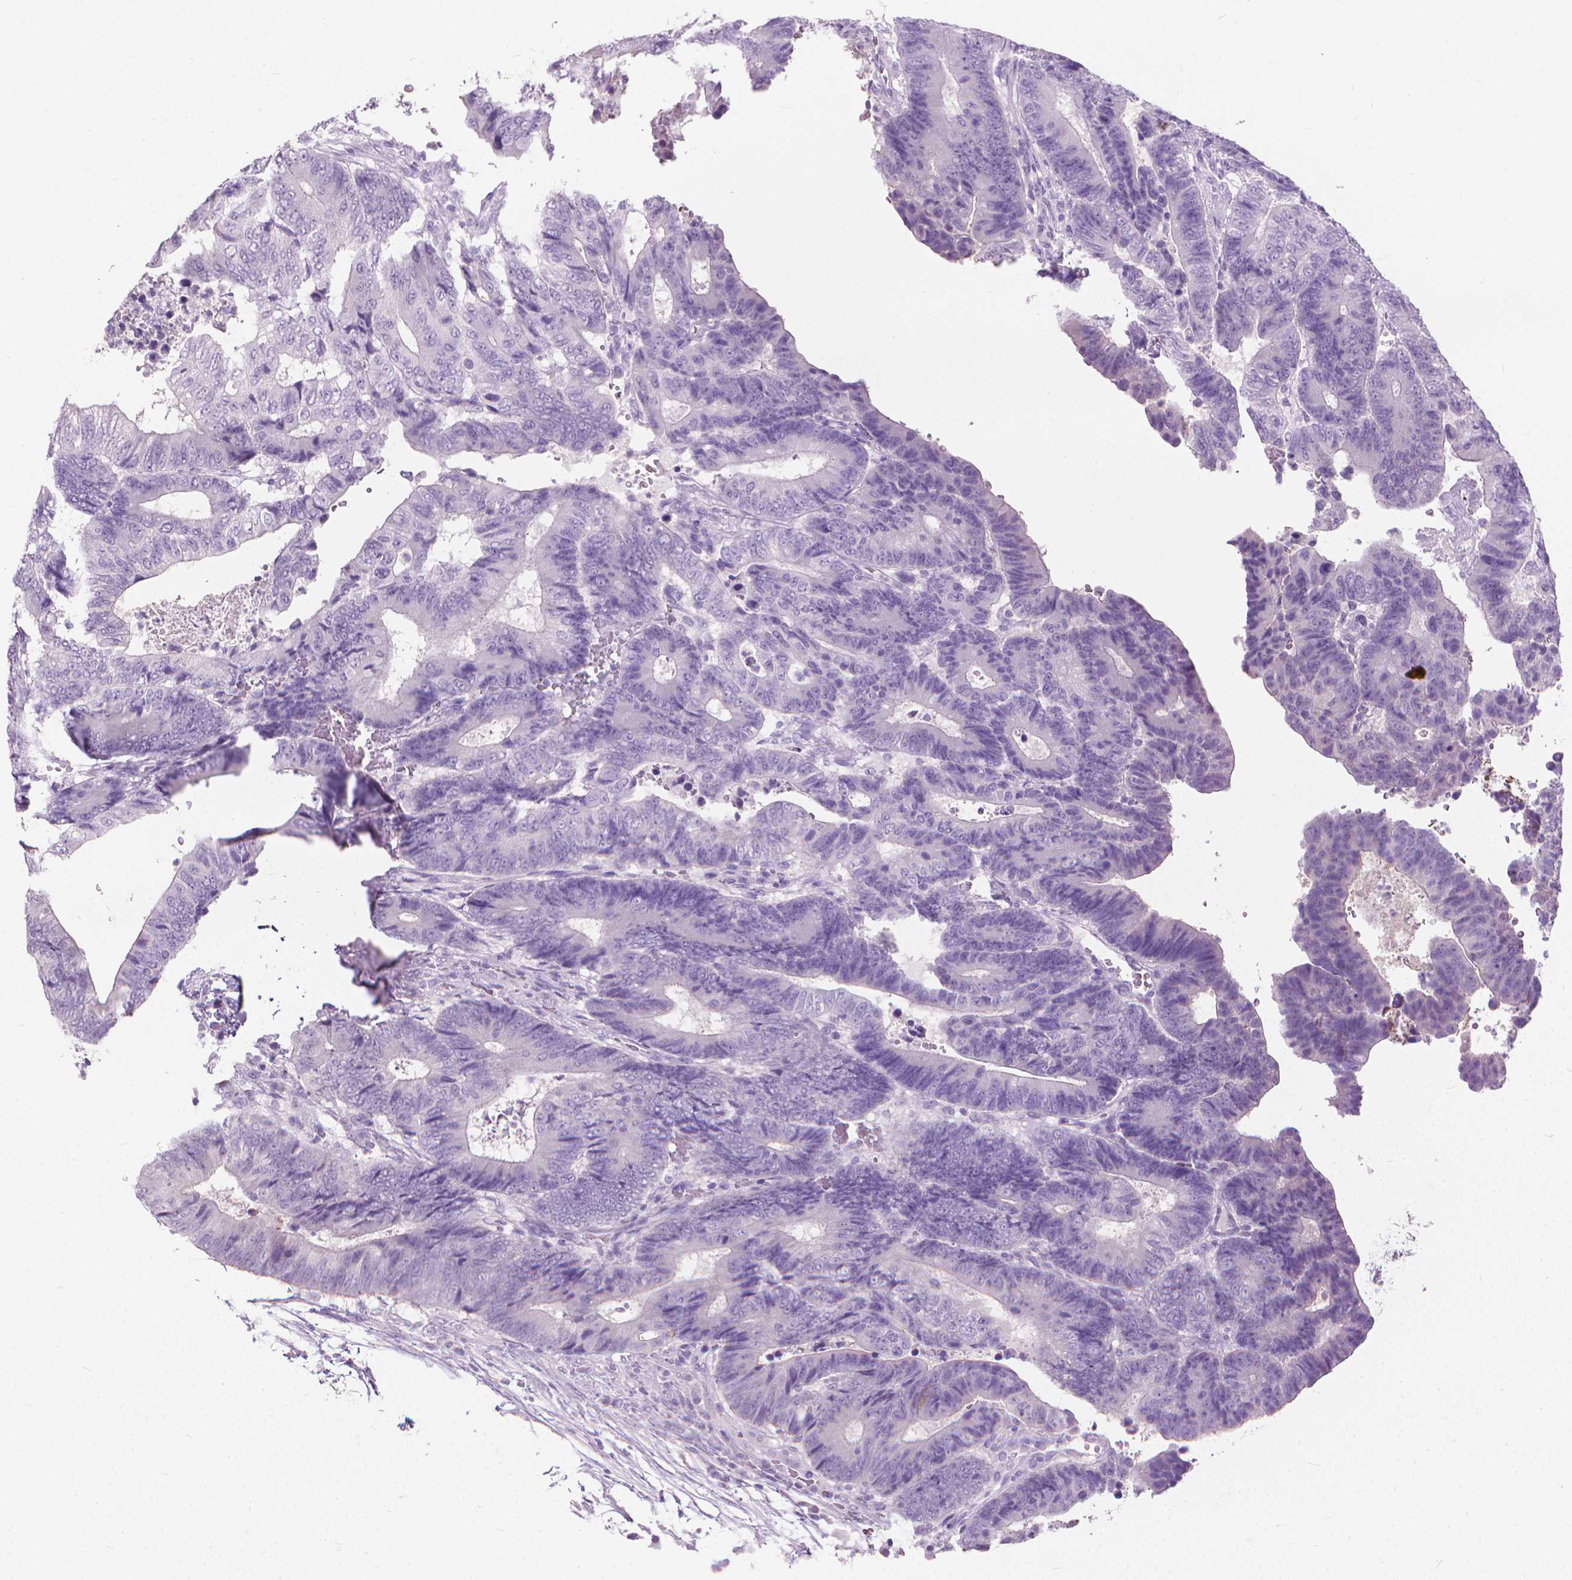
{"staining": {"intensity": "negative", "quantity": "none", "location": "none"}, "tissue": "colorectal cancer", "cell_type": "Tumor cells", "image_type": "cancer", "snomed": [{"axis": "morphology", "description": "Adenocarcinoma, NOS"}, {"axis": "topography", "description": "Colon"}], "caption": "Colorectal cancer was stained to show a protein in brown. There is no significant expression in tumor cells.", "gene": "KRT5", "patient": {"sex": "female", "age": 48}}